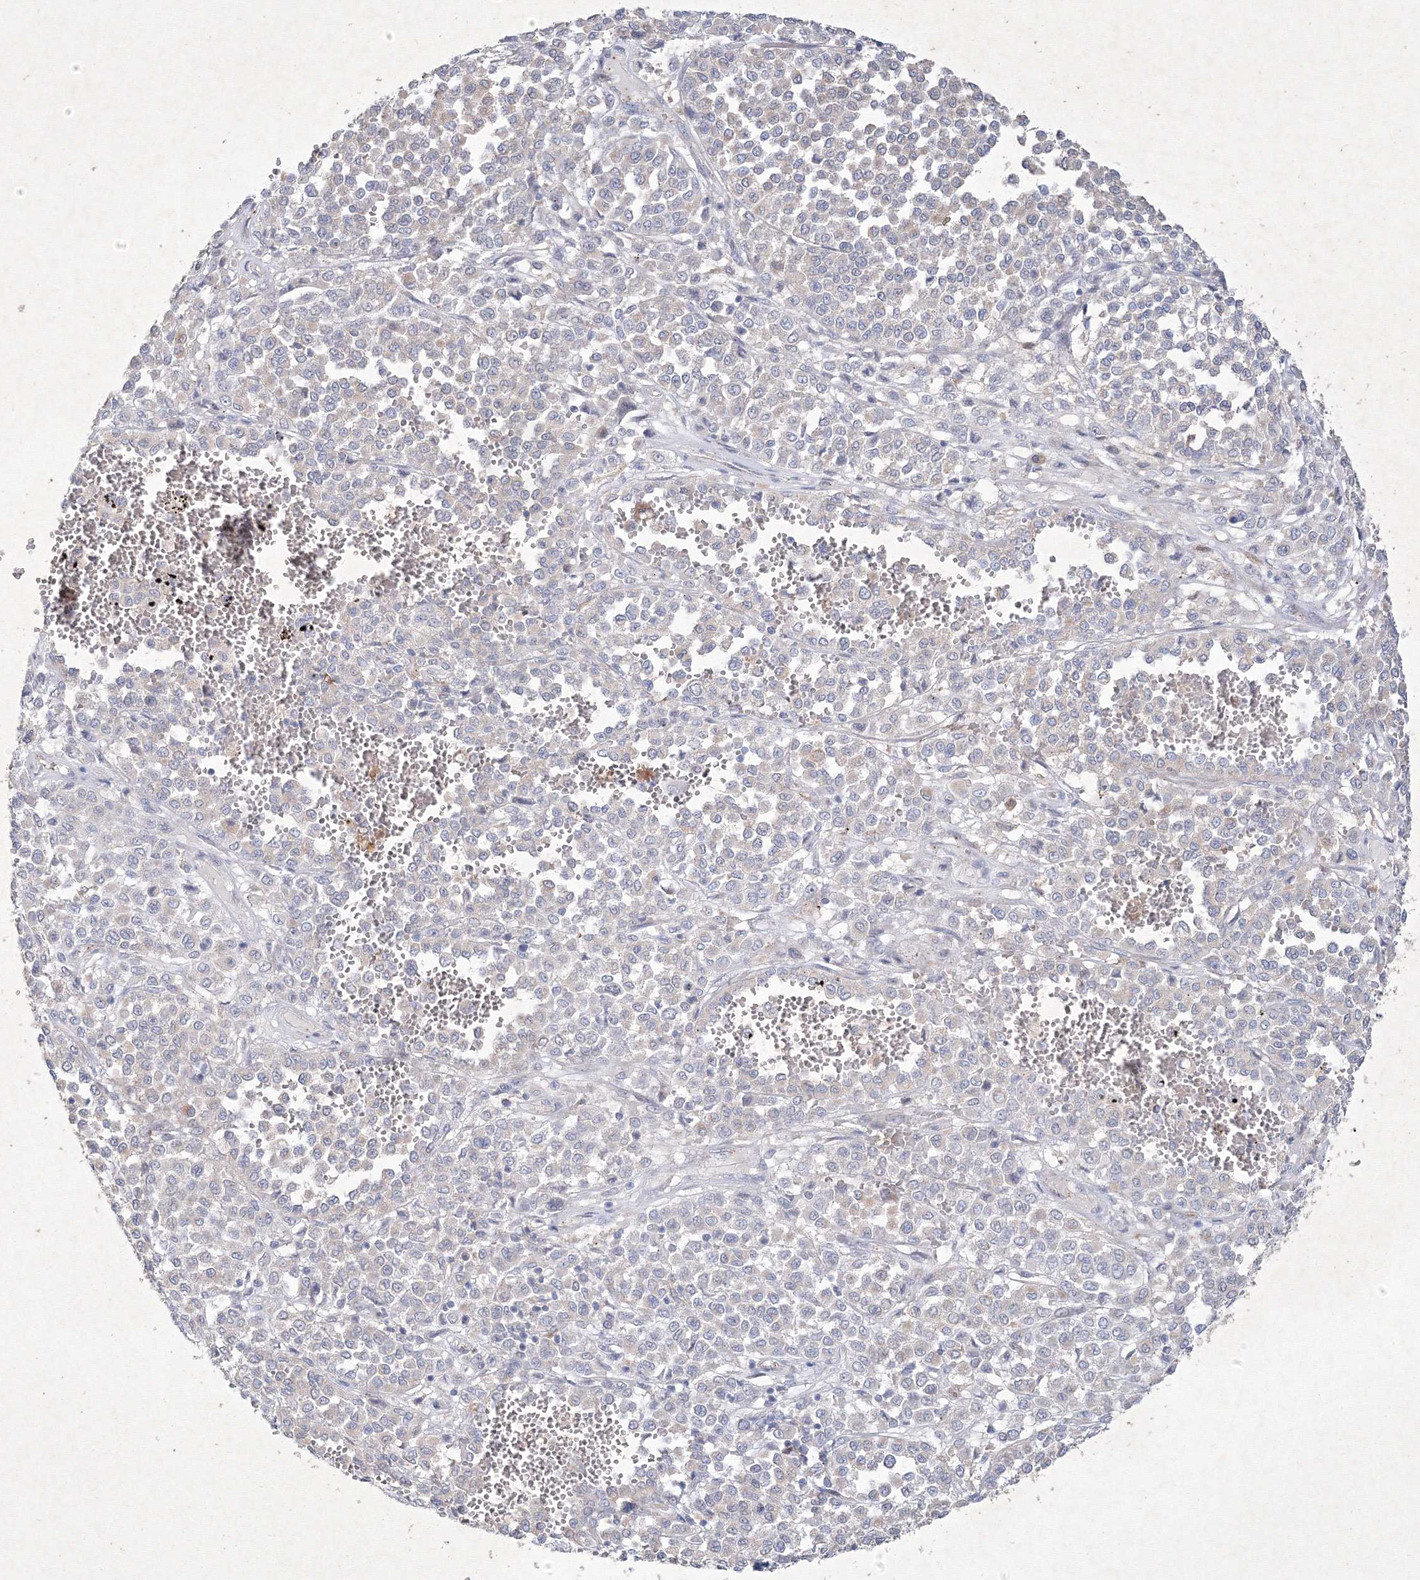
{"staining": {"intensity": "negative", "quantity": "none", "location": "none"}, "tissue": "melanoma", "cell_type": "Tumor cells", "image_type": "cancer", "snomed": [{"axis": "morphology", "description": "Malignant melanoma, Metastatic site"}, {"axis": "topography", "description": "Pancreas"}], "caption": "High magnification brightfield microscopy of malignant melanoma (metastatic site) stained with DAB (brown) and counterstained with hematoxylin (blue): tumor cells show no significant positivity.", "gene": "CXXC4", "patient": {"sex": "female", "age": 30}}